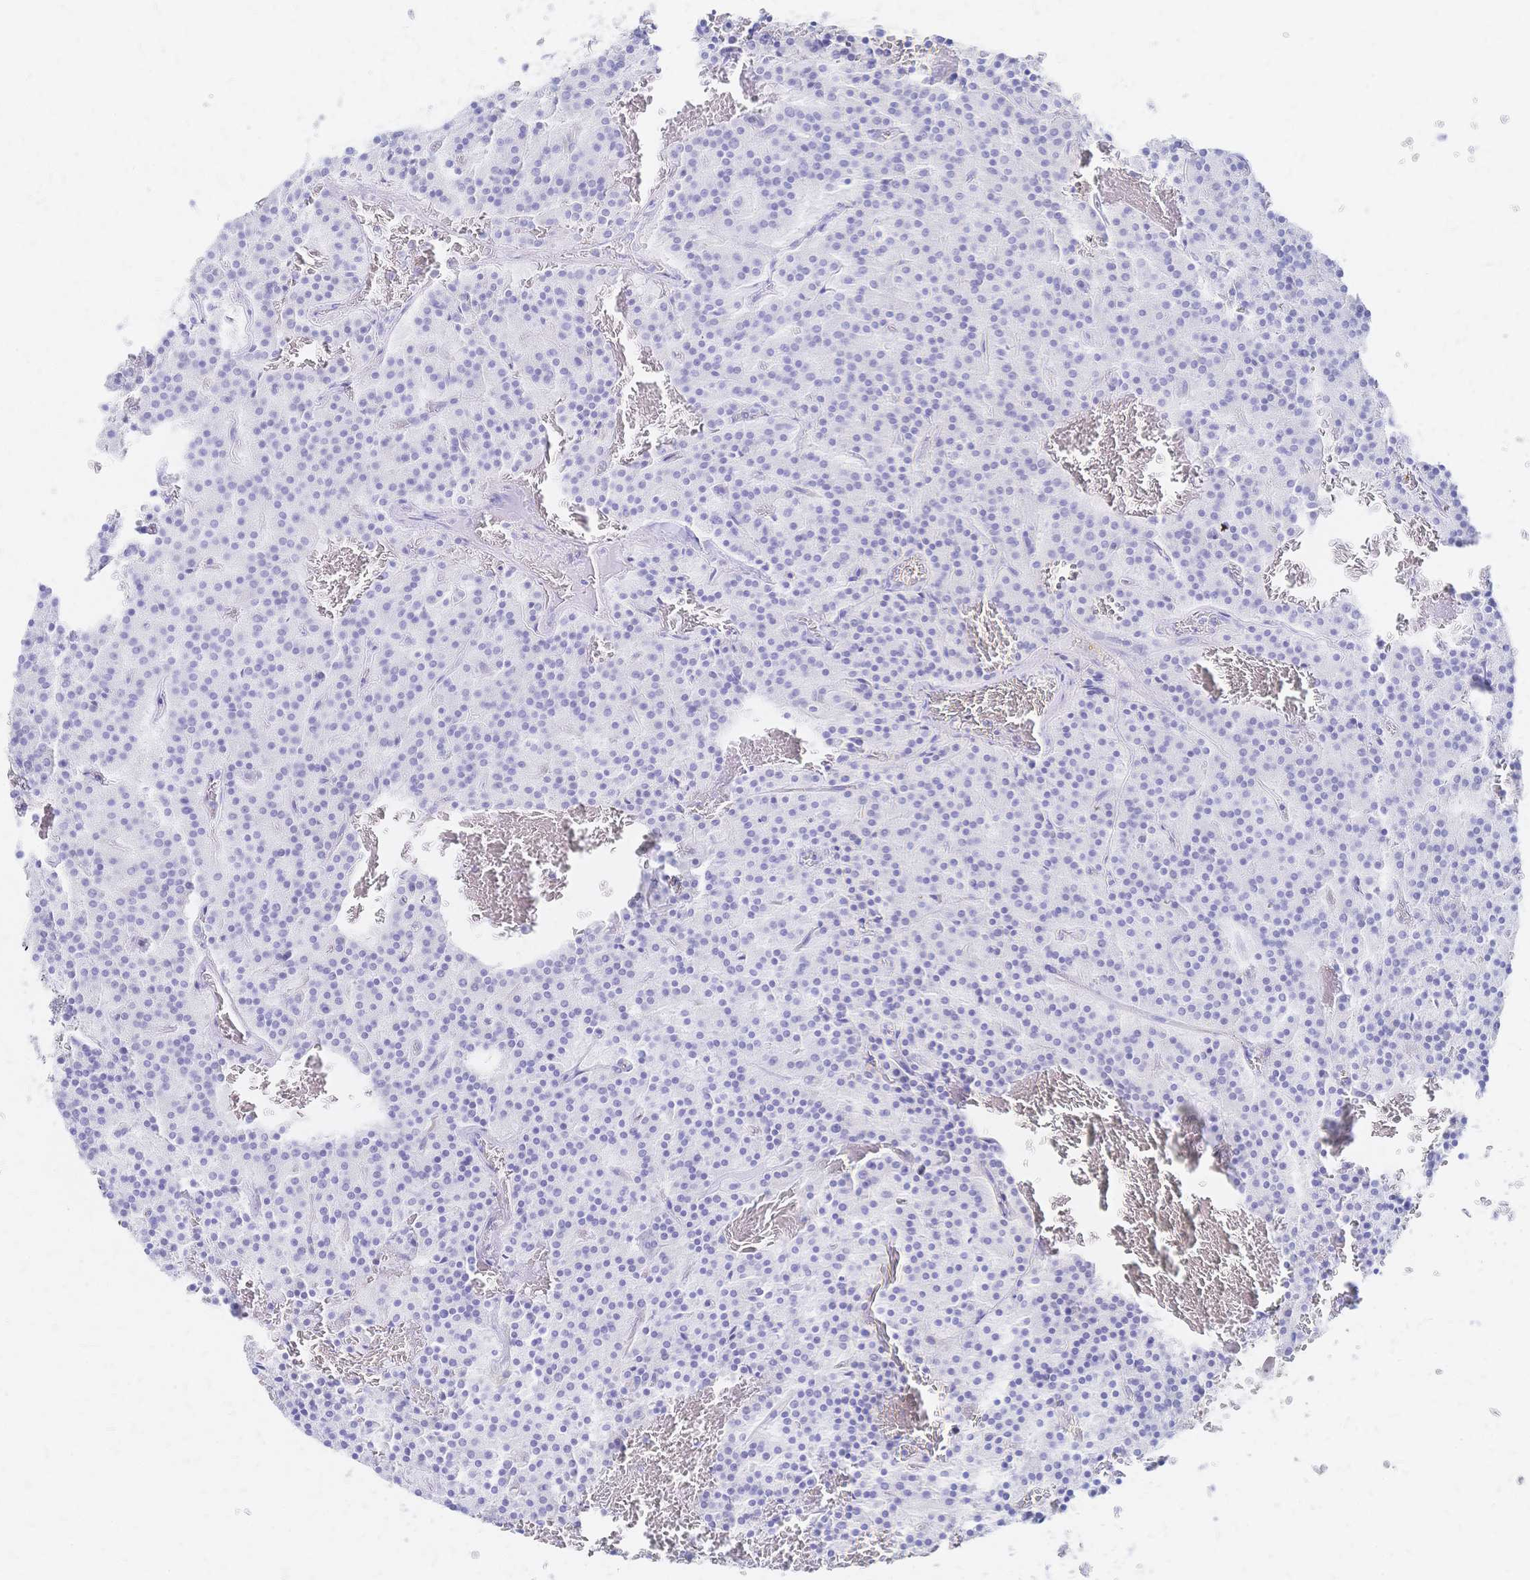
{"staining": {"intensity": "negative", "quantity": "none", "location": "none"}, "tissue": "carcinoid", "cell_type": "Tumor cells", "image_type": "cancer", "snomed": [{"axis": "morphology", "description": "Carcinoid, malignant, NOS"}, {"axis": "topography", "description": "Lung"}], "caption": "This is an IHC micrograph of carcinoid. There is no expression in tumor cells.", "gene": "SLC5A1", "patient": {"sex": "male", "age": 70}}